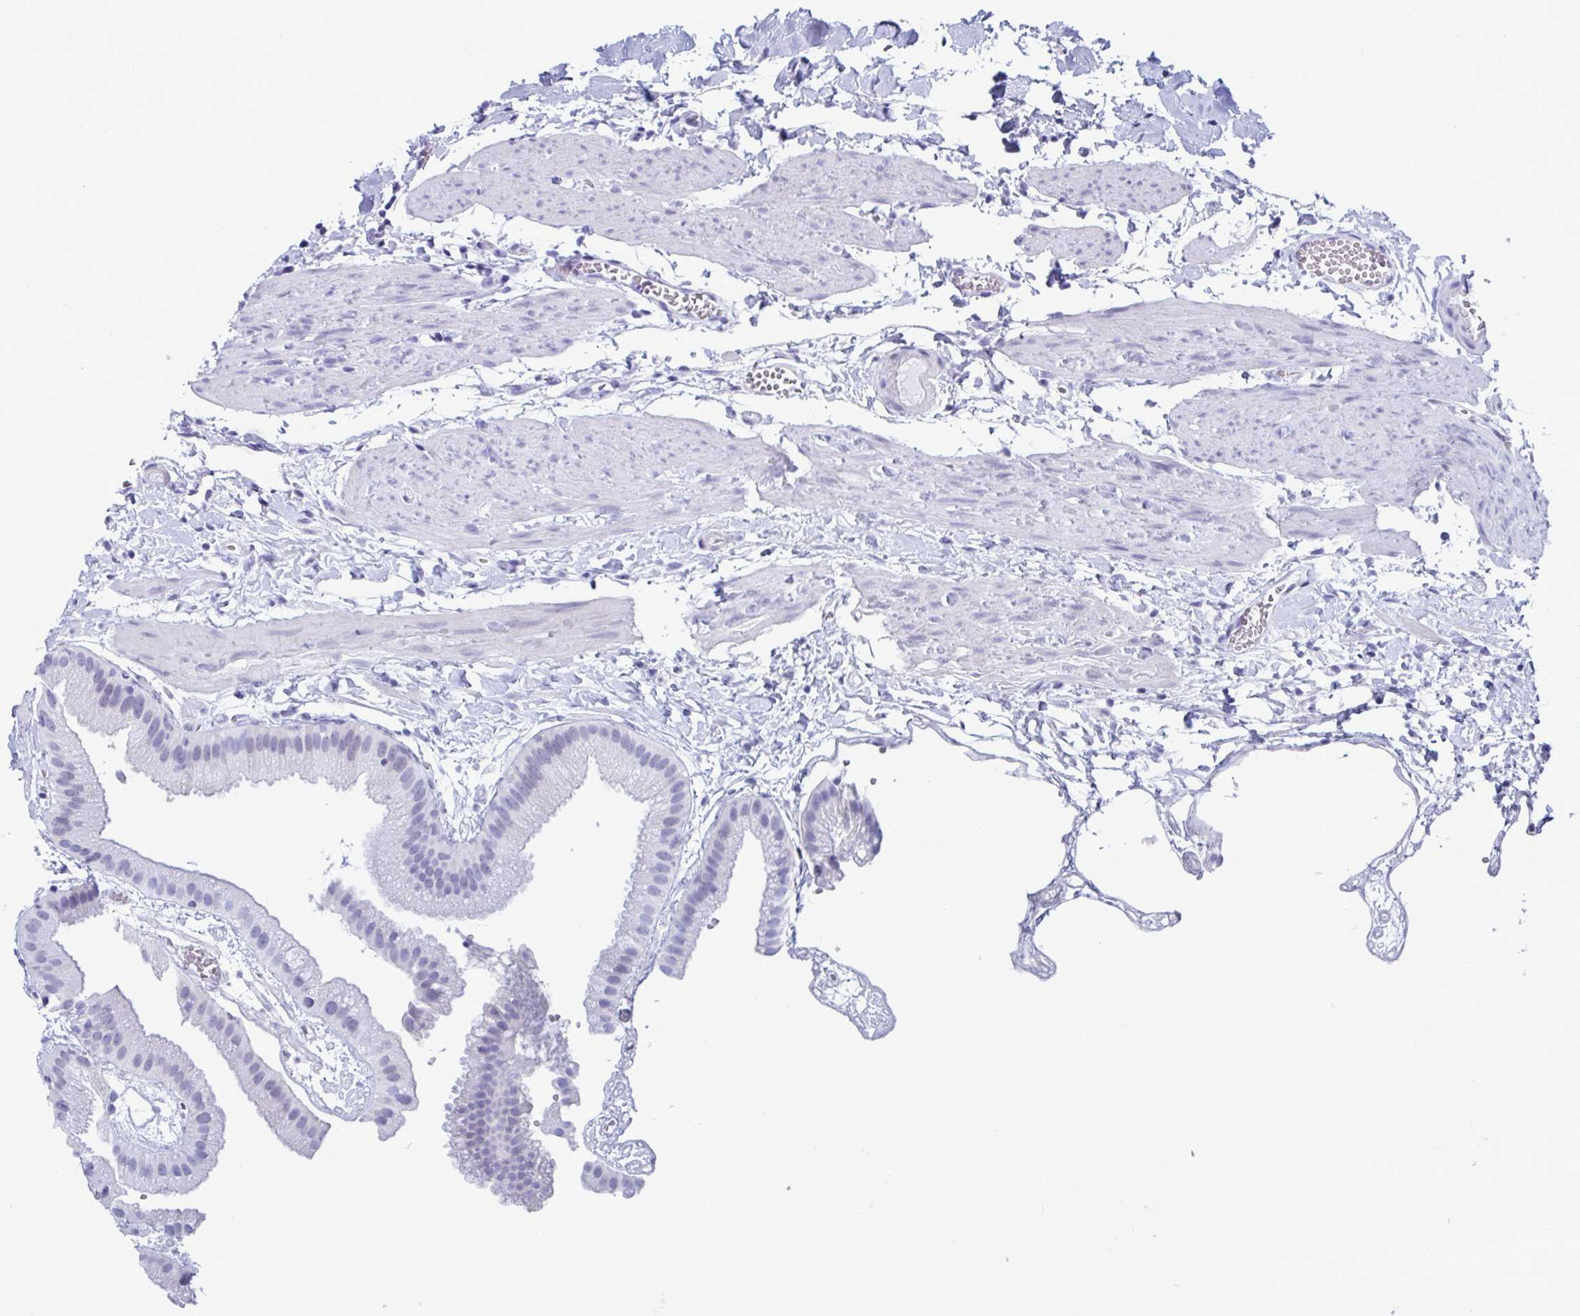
{"staining": {"intensity": "negative", "quantity": "none", "location": "none"}, "tissue": "gallbladder", "cell_type": "Glandular cells", "image_type": "normal", "snomed": [{"axis": "morphology", "description": "Normal tissue, NOS"}, {"axis": "topography", "description": "Gallbladder"}], "caption": "IHC of normal human gallbladder exhibits no staining in glandular cells. (DAB immunohistochemistry (IHC), high magnification).", "gene": "GKN2", "patient": {"sex": "female", "age": 63}}